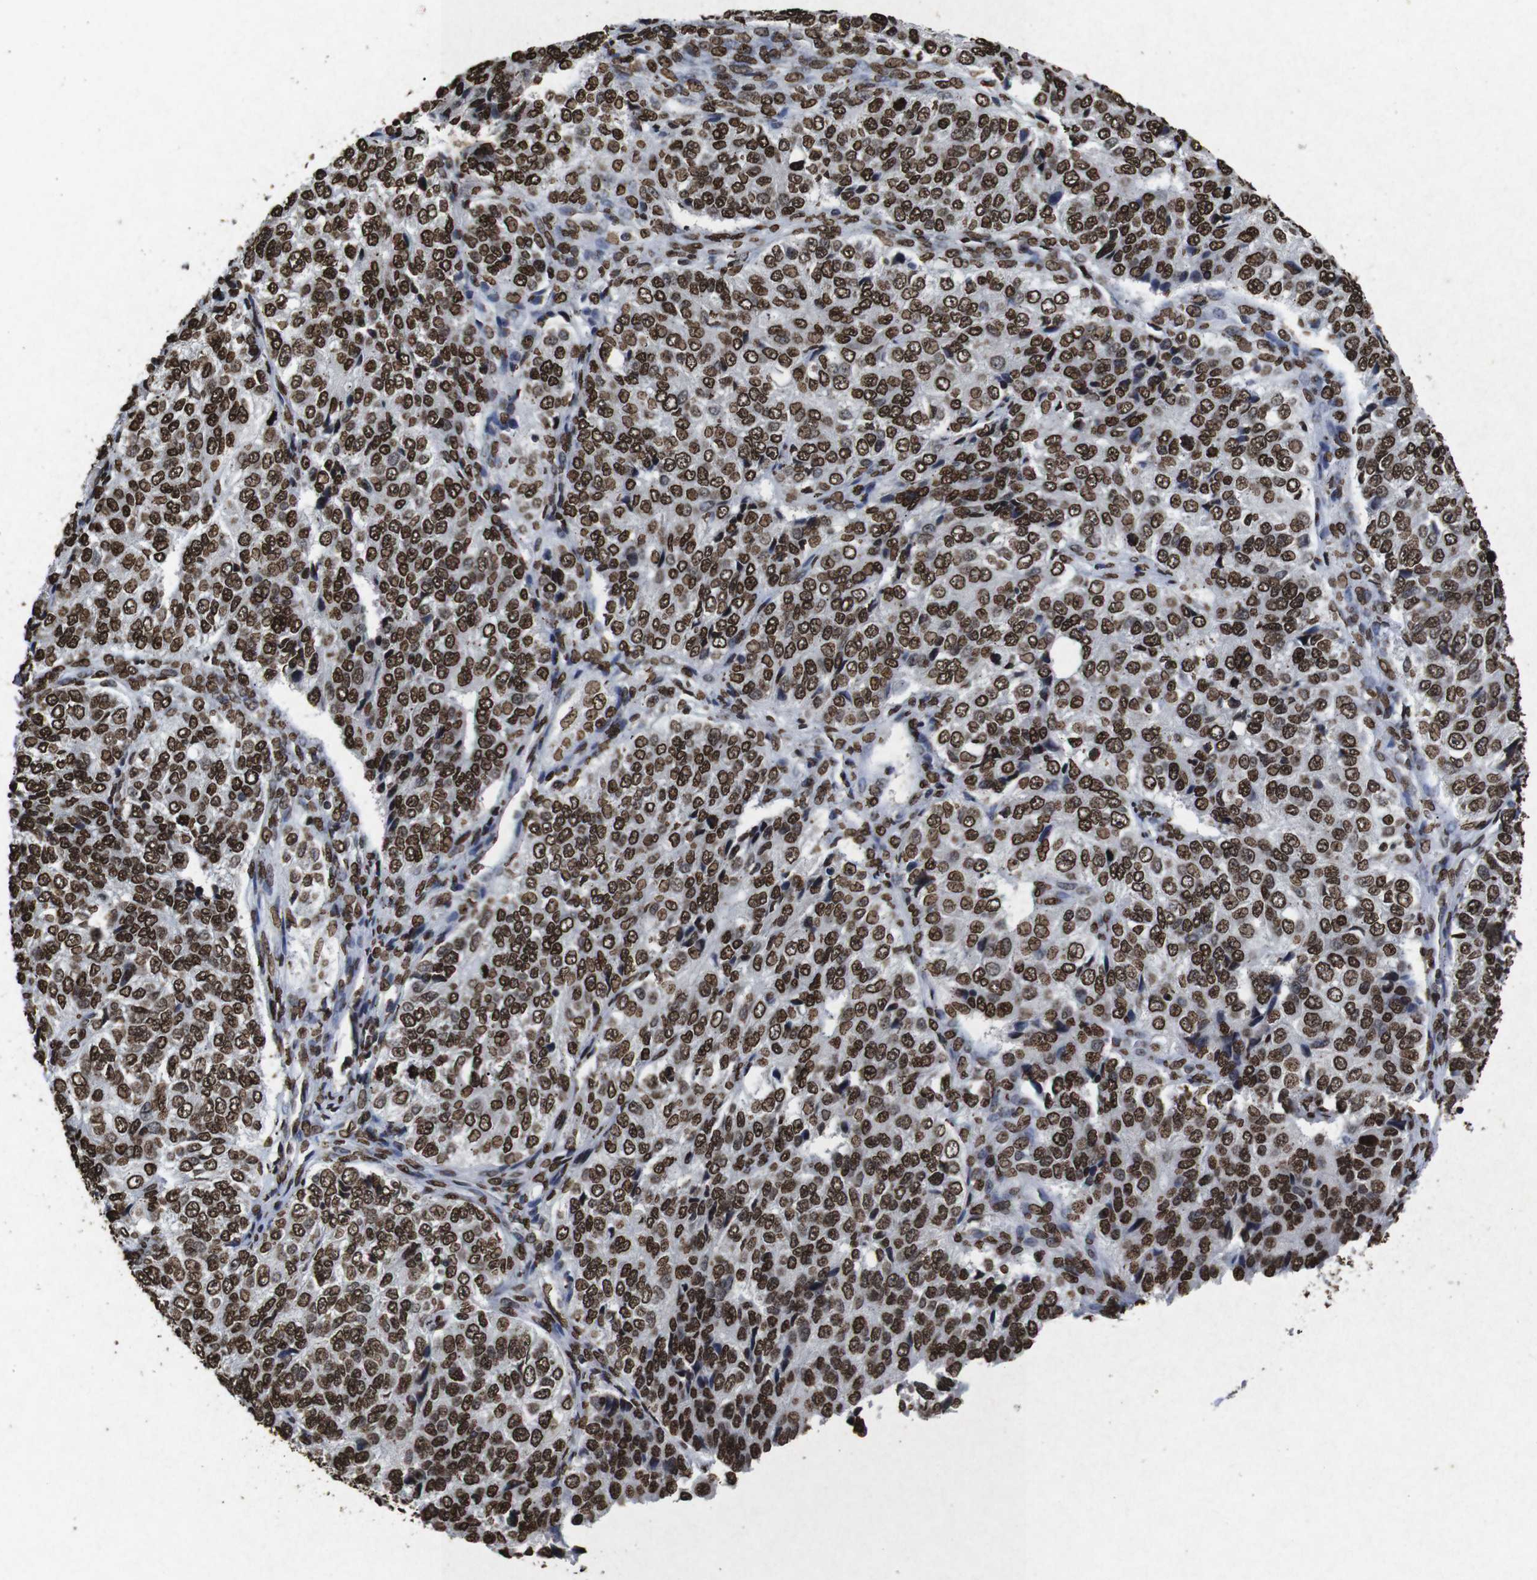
{"staining": {"intensity": "strong", "quantity": ">75%", "location": "nuclear"}, "tissue": "ovarian cancer", "cell_type": "Tumor cells", "image_type": "cancer", "snomed": [{"axis": "morphology", "description": "Carcinoma, endometroid"}, {"axis": "topography", "description": "Ovary"}], "caption": "Endometroid carcinoma (ovarian) was stained to show a protein in brown. There is high levels of strong nuclear positivity in about >75% of tumor cells.", "gene": "MDM2", "patient": {"sex": "female", "age": 51}}